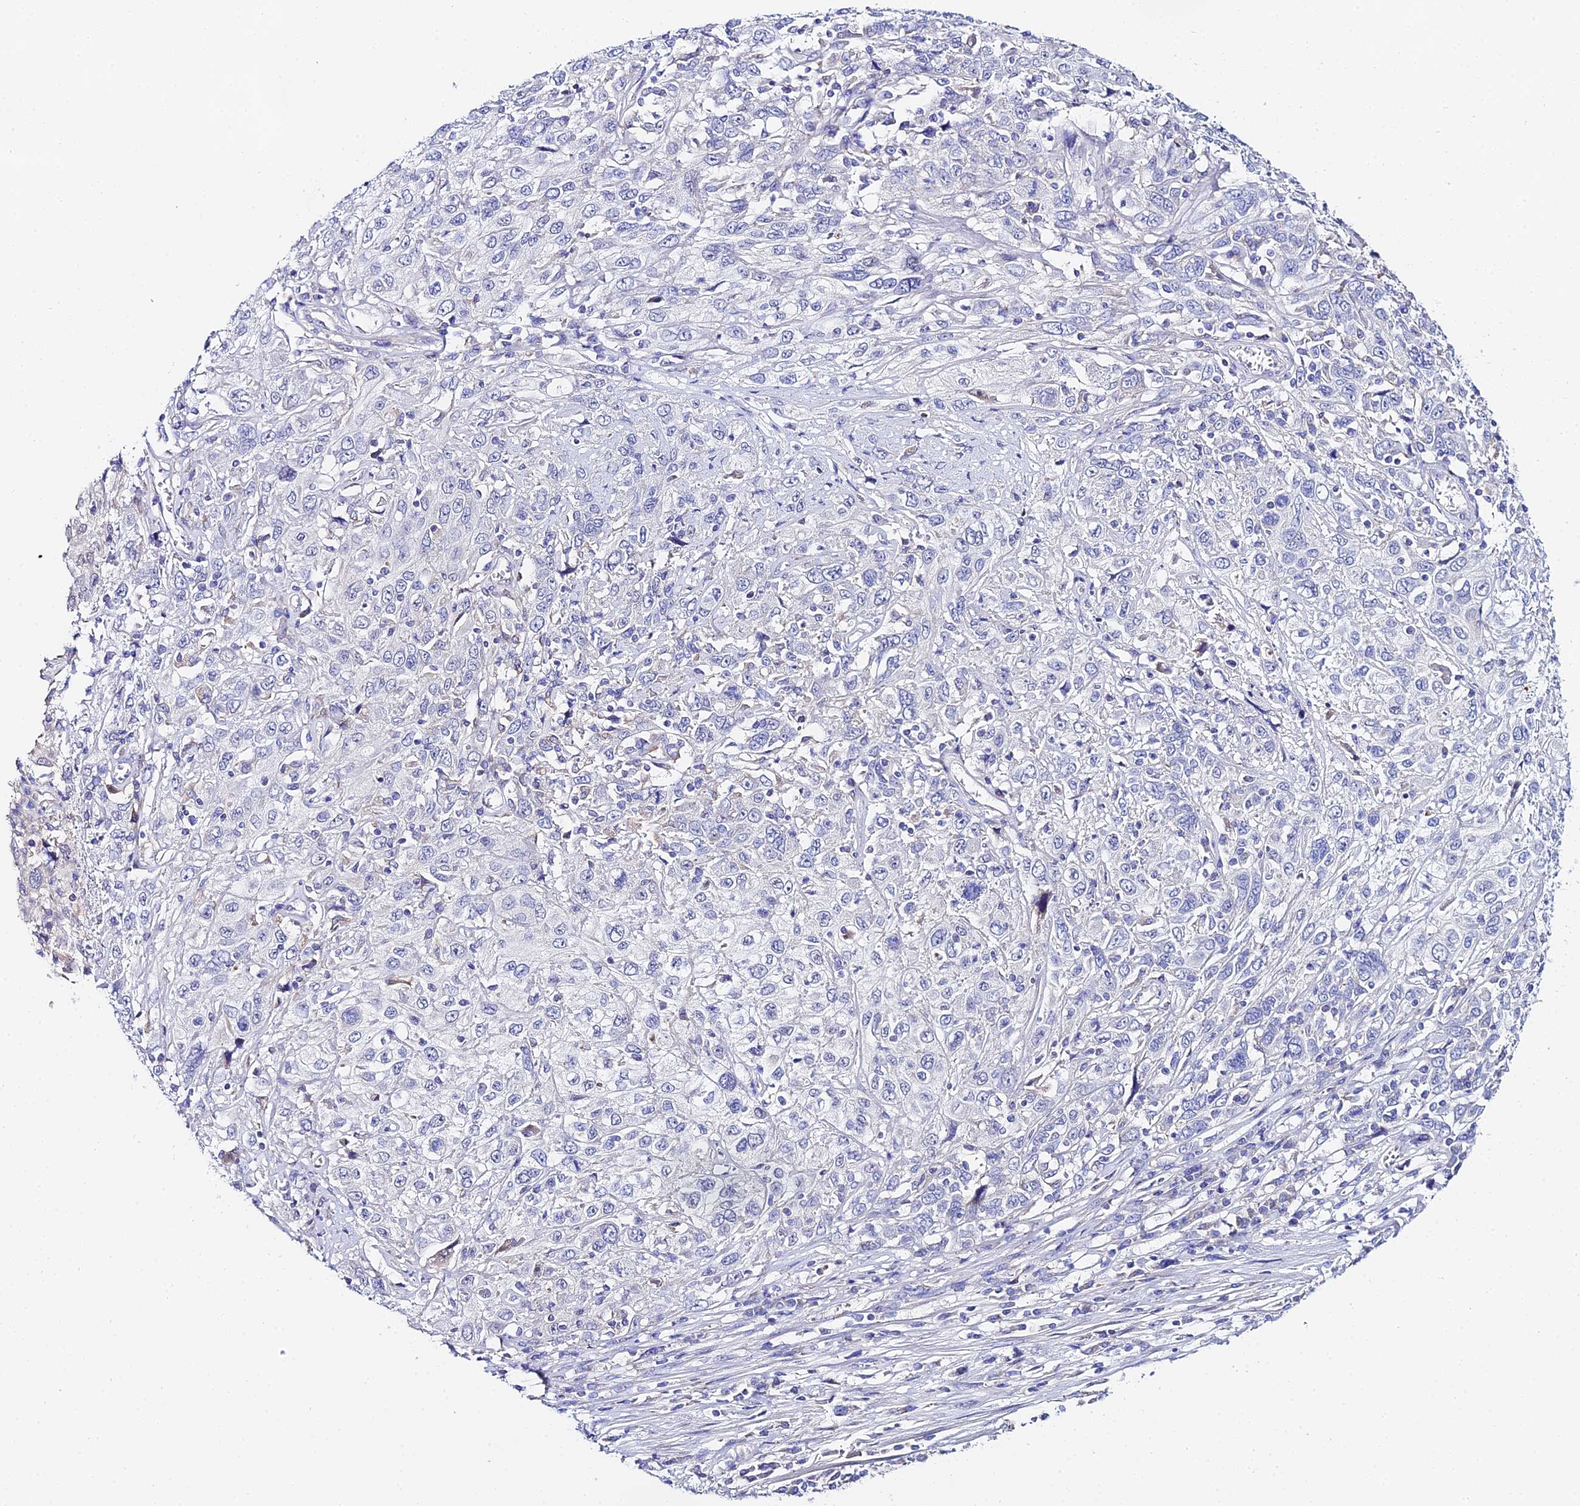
{"staining": {"intensity": "negative", "quantity": "none", "location": "none"}, "tissue": "cervical cancer", "cell_type": "Tumor cells", "image_type": "cancer", "snomed": [{"axis": "morphology", "description": "Squamous cell carcinoma, NOS"}, {"axis": "topography", "description": "Cervix"}], "caption": "Immunohistochemical staining of squamous cell carcinoma (cervical) exhibits no significant positivity in tumor cells. Brightfield microscopy of IHC stained with DAB (brown) and hematoxylin (blue), captured at high magnification.", "gene": "PPP2R2C", "patient": {"sex": "female", "age": 46}}